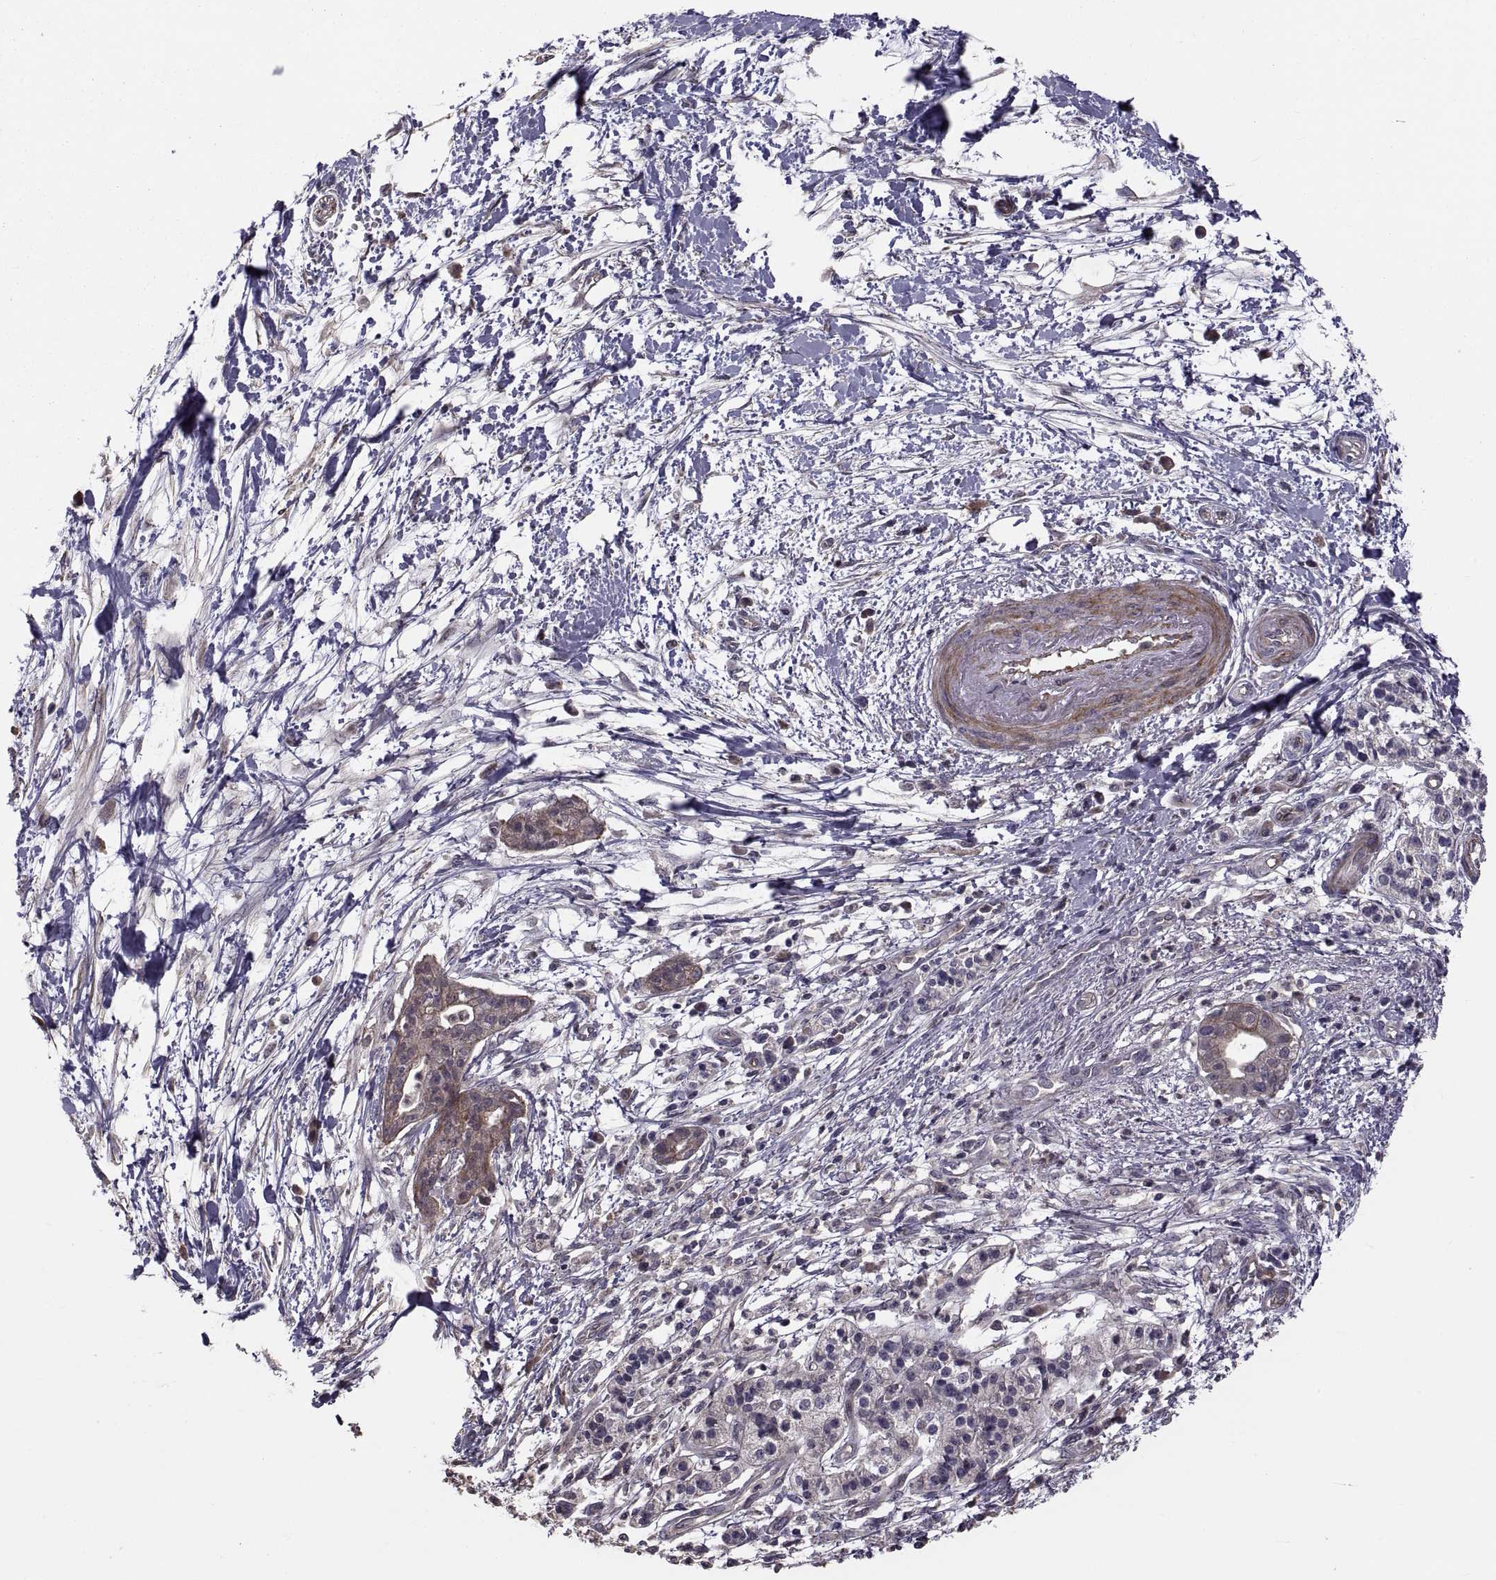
{"staining": {"intensity": "weak", "quantity": "25%-75%", "location": "cytoplasmic/membranous"}, "tissue": "pancreatic cancer", "cell_type": "Tumor cells", "image_type": "cancer", "snomed": [{"axis": "morphology", "description": "Normal tissue, NOS"}, {"axis": "morphology", "description": "Adenocarcinoma, NOS"}, {"axis": "topography", "description": "Lymph node"}, {"axis": "topography", "description": "Pancreas"}], "caption": "A micrograph of pancreatic cancer stained for a protein shows weak cytoplasmic/membranous brown staining in tumor cells. Nuclei are stained in blue.", "gene": "PMM2", "patient": {"sex": "female", "age": 58}}